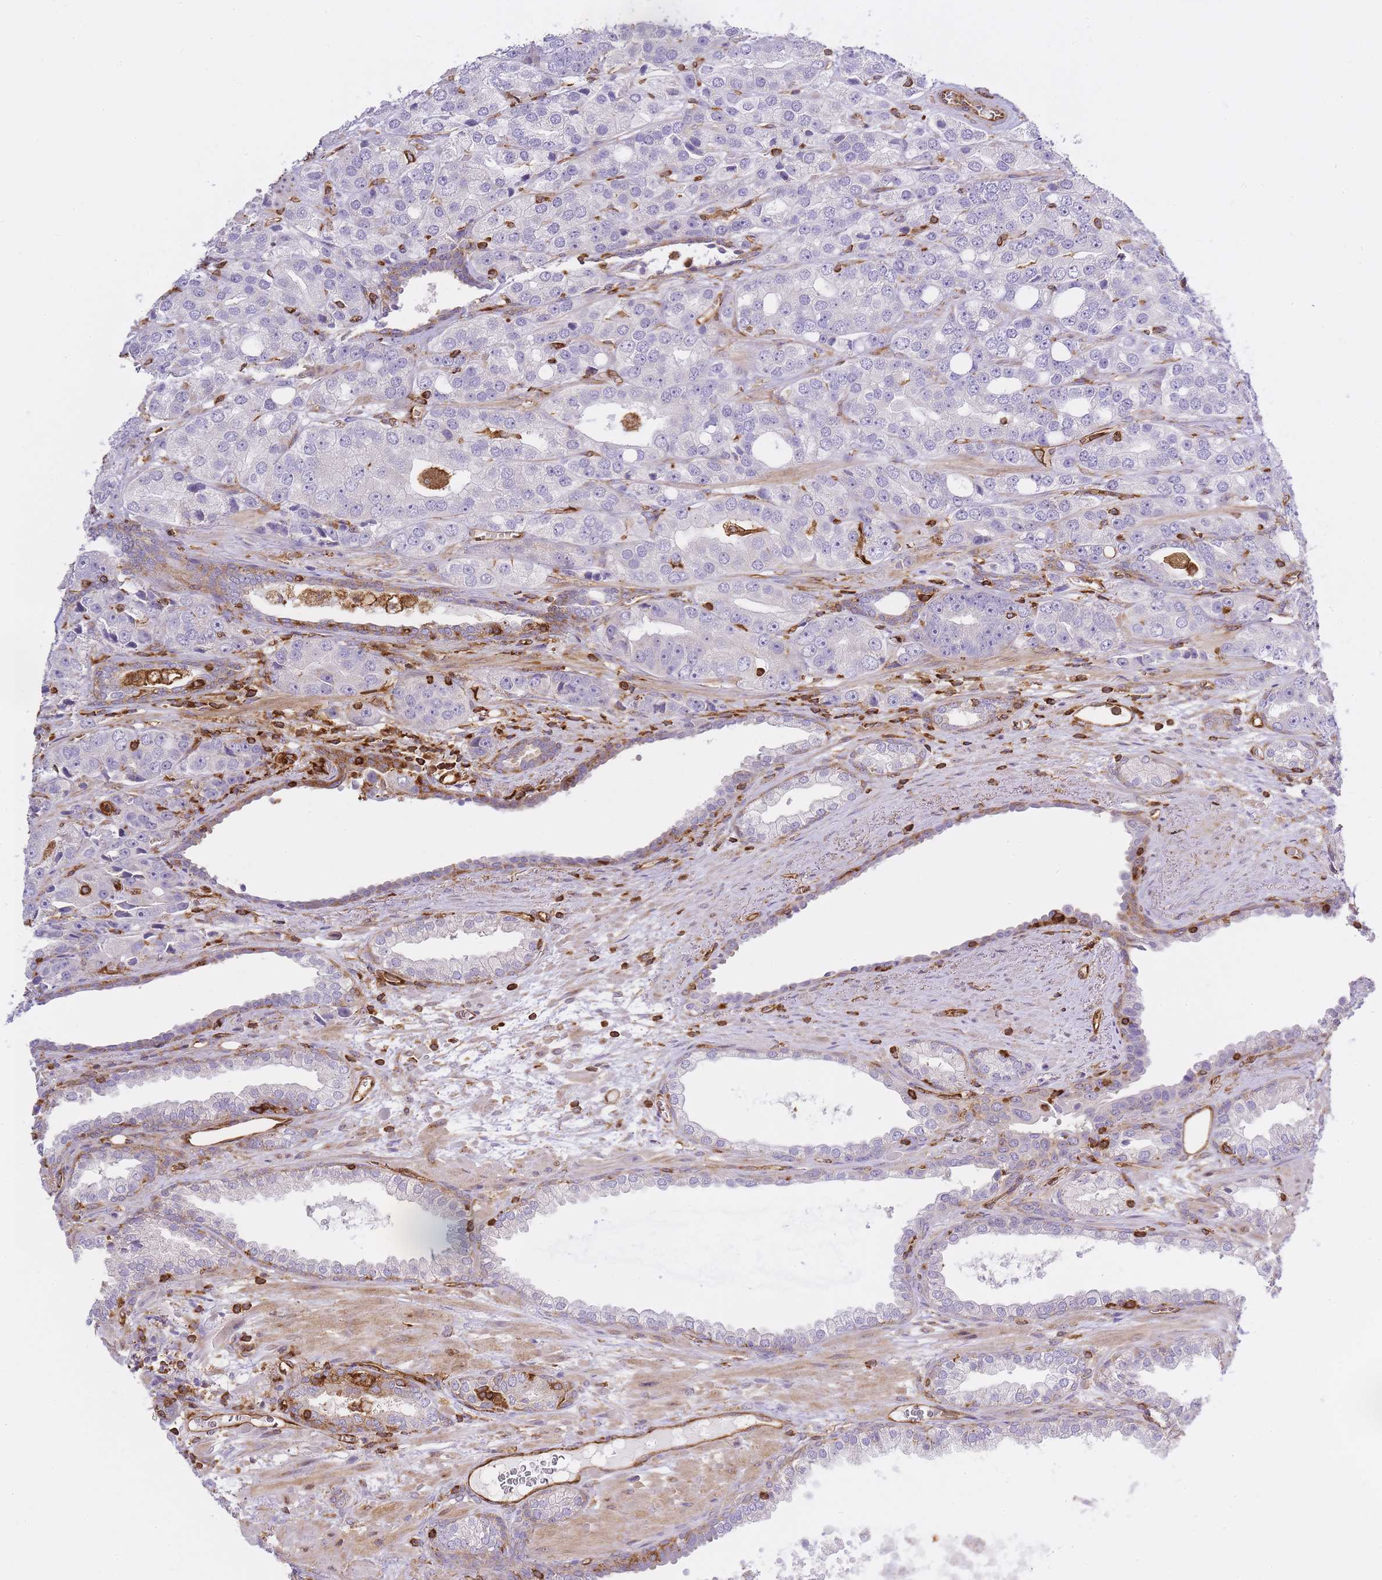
{"staining": {"intensity": "negative", "quantity": "none", "location": "none"}, "tissue": "prostate cancer", "cell_type": "Tumor cells", "image_type": "cancer", "snomed": [{"axis": "morphology", "description": "Adenocarcinoma, High grade"}, {"axis": "topography", "description": "Prostate"}], "caption": "Immunohistochemical staining of prostate cancer (high-grade adenocarcinoma) reveals no significant positivity in tumor cells.", "gene": "MSN", "patient": {"sex": "male", "age": 71}}